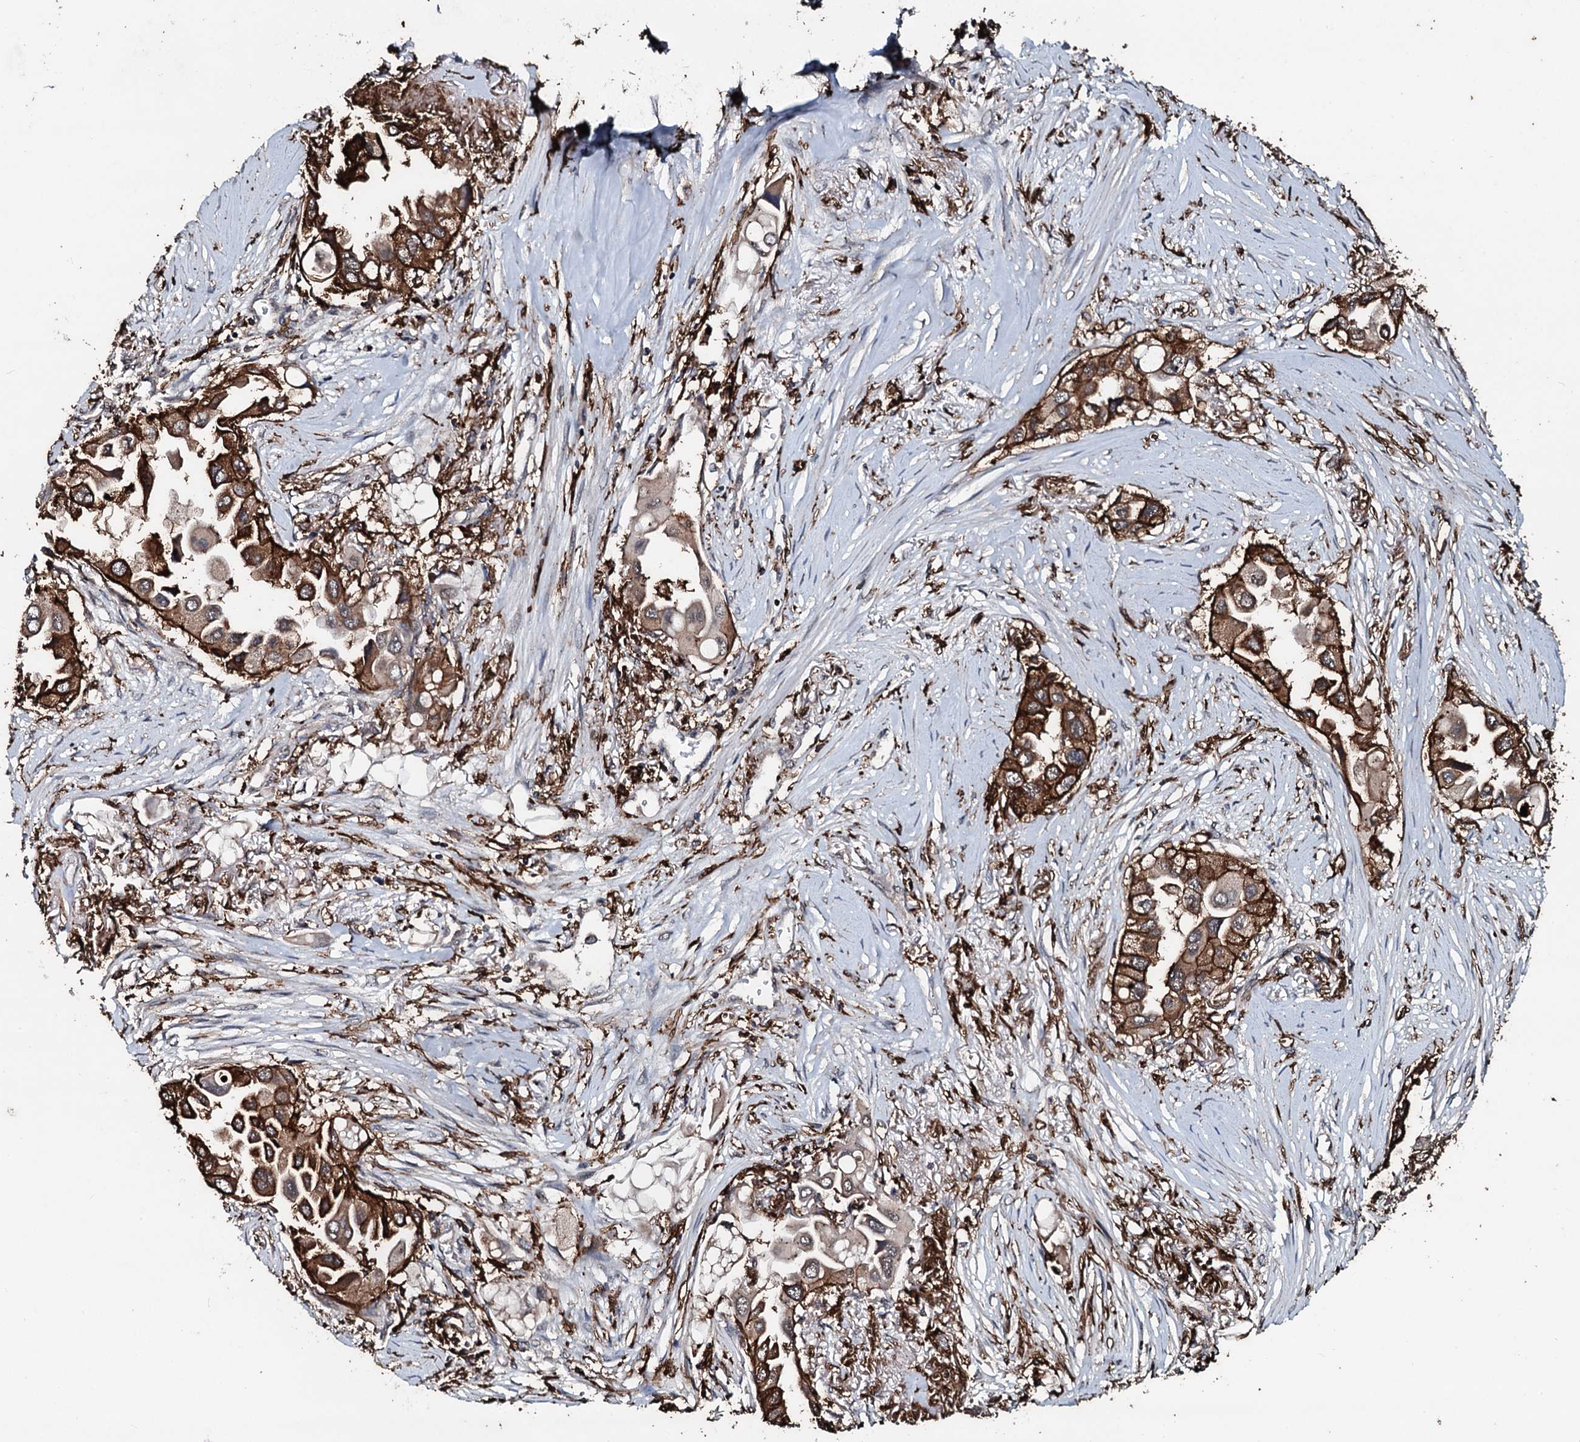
{"staining": {"intensity": "strong", "quantity": ">75%", "location": "cytoplasmic/membranous"}, "tissue": "lung cancer", "cell_type": "Tumor cells", "image_type": "cancer", "snomed": [{"axis": "morphology", "description": "Adenocarcinoma, NOS"}, {"axis": "topography", "description": "Lung"}], "caption": "Lung cancer (adenocarcinoma) was stained to show a protein in brown. There is high levels of strong cytoplasmic/membranous expression in approximately >75% of tumor cells.", "gene": "TPGS2", "patient": {"sex": "female", "age": 76}}